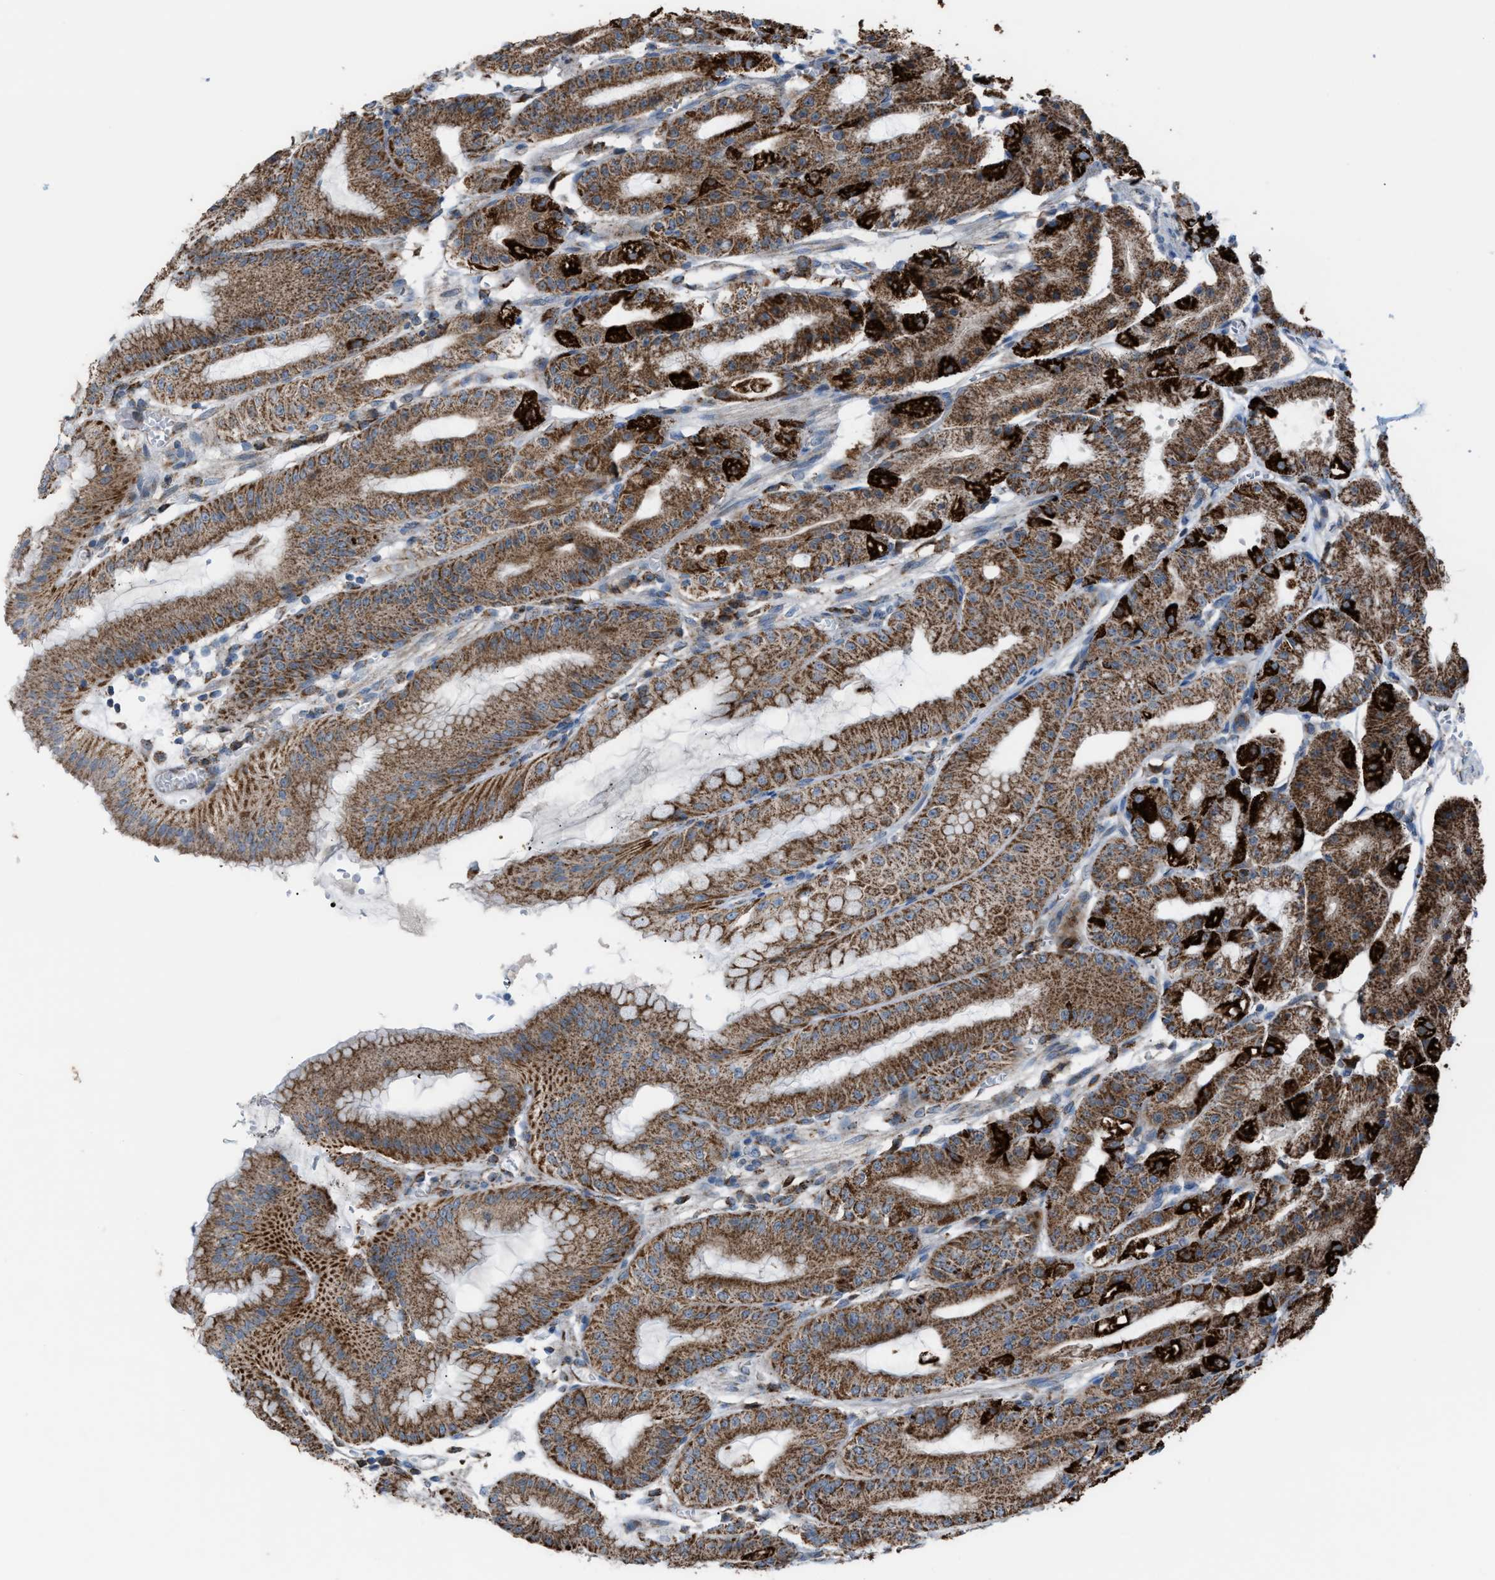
{"staining": {"intensity": "strong", "quantity": ">75%", "location": "cytoplasmic/membranous"}, "tissue": "stomach", "cell_type": "Glandular cells", "image_type": "normal", "snomed": [{"axis": "morphology", "description": "Normal tissue, NOS"}, {"axis": "topography", "description": "Stomach, lower"}], "caption": "Brown immunohistochemical staining in benign stomach reveals strong cytoplasmic/membranous positivity in about >75% of glandular cells. (brown staining indicates protein expression, while blue staining denotes nuclei).", "gene": "SRM", "patient": {"sex": "male", "age": 71}}